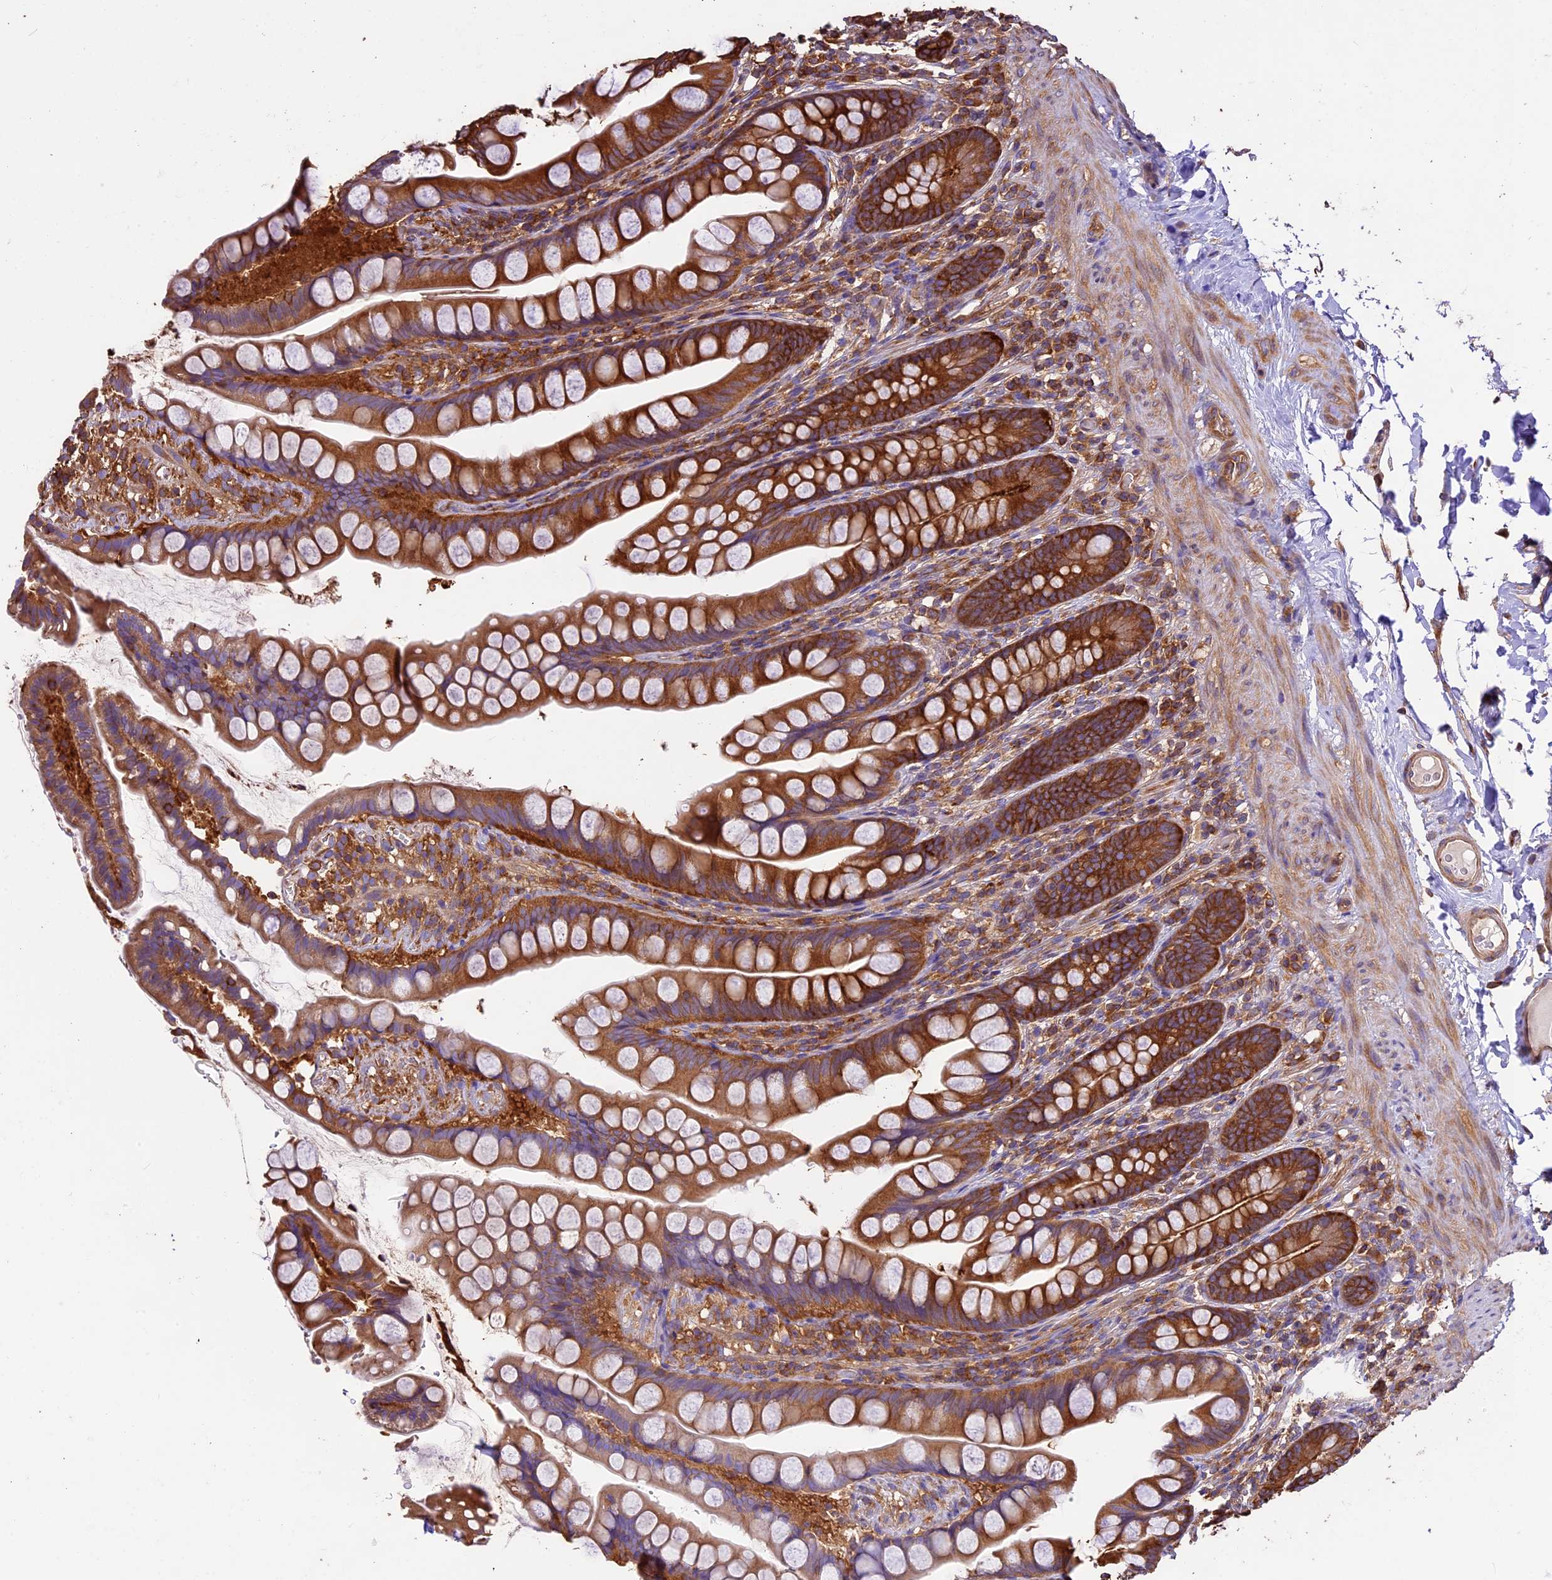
{"staining": {"intensity": "strong", "quantity": ">75%", "location": "cytoplasmic/membranous"}, "tissue": "small intestine", "cell_type": "Glandular cells", "image_type": "normal", "snomed": [{"axis": "morphology", "description": "Normal tissue, NOS"}, {"axis": "topography", "description": "Small intestine"}], "caption": "A micrograph of small intestine stained for a protein reveals strong cytoplasmic/membranous brown staining in glandular cells. Immunohistochemistry stains the protein of interest in brown and the nuclei are stained blue.", "gene": "KARS1", "patient": {"sex": "male", "age": 70}}